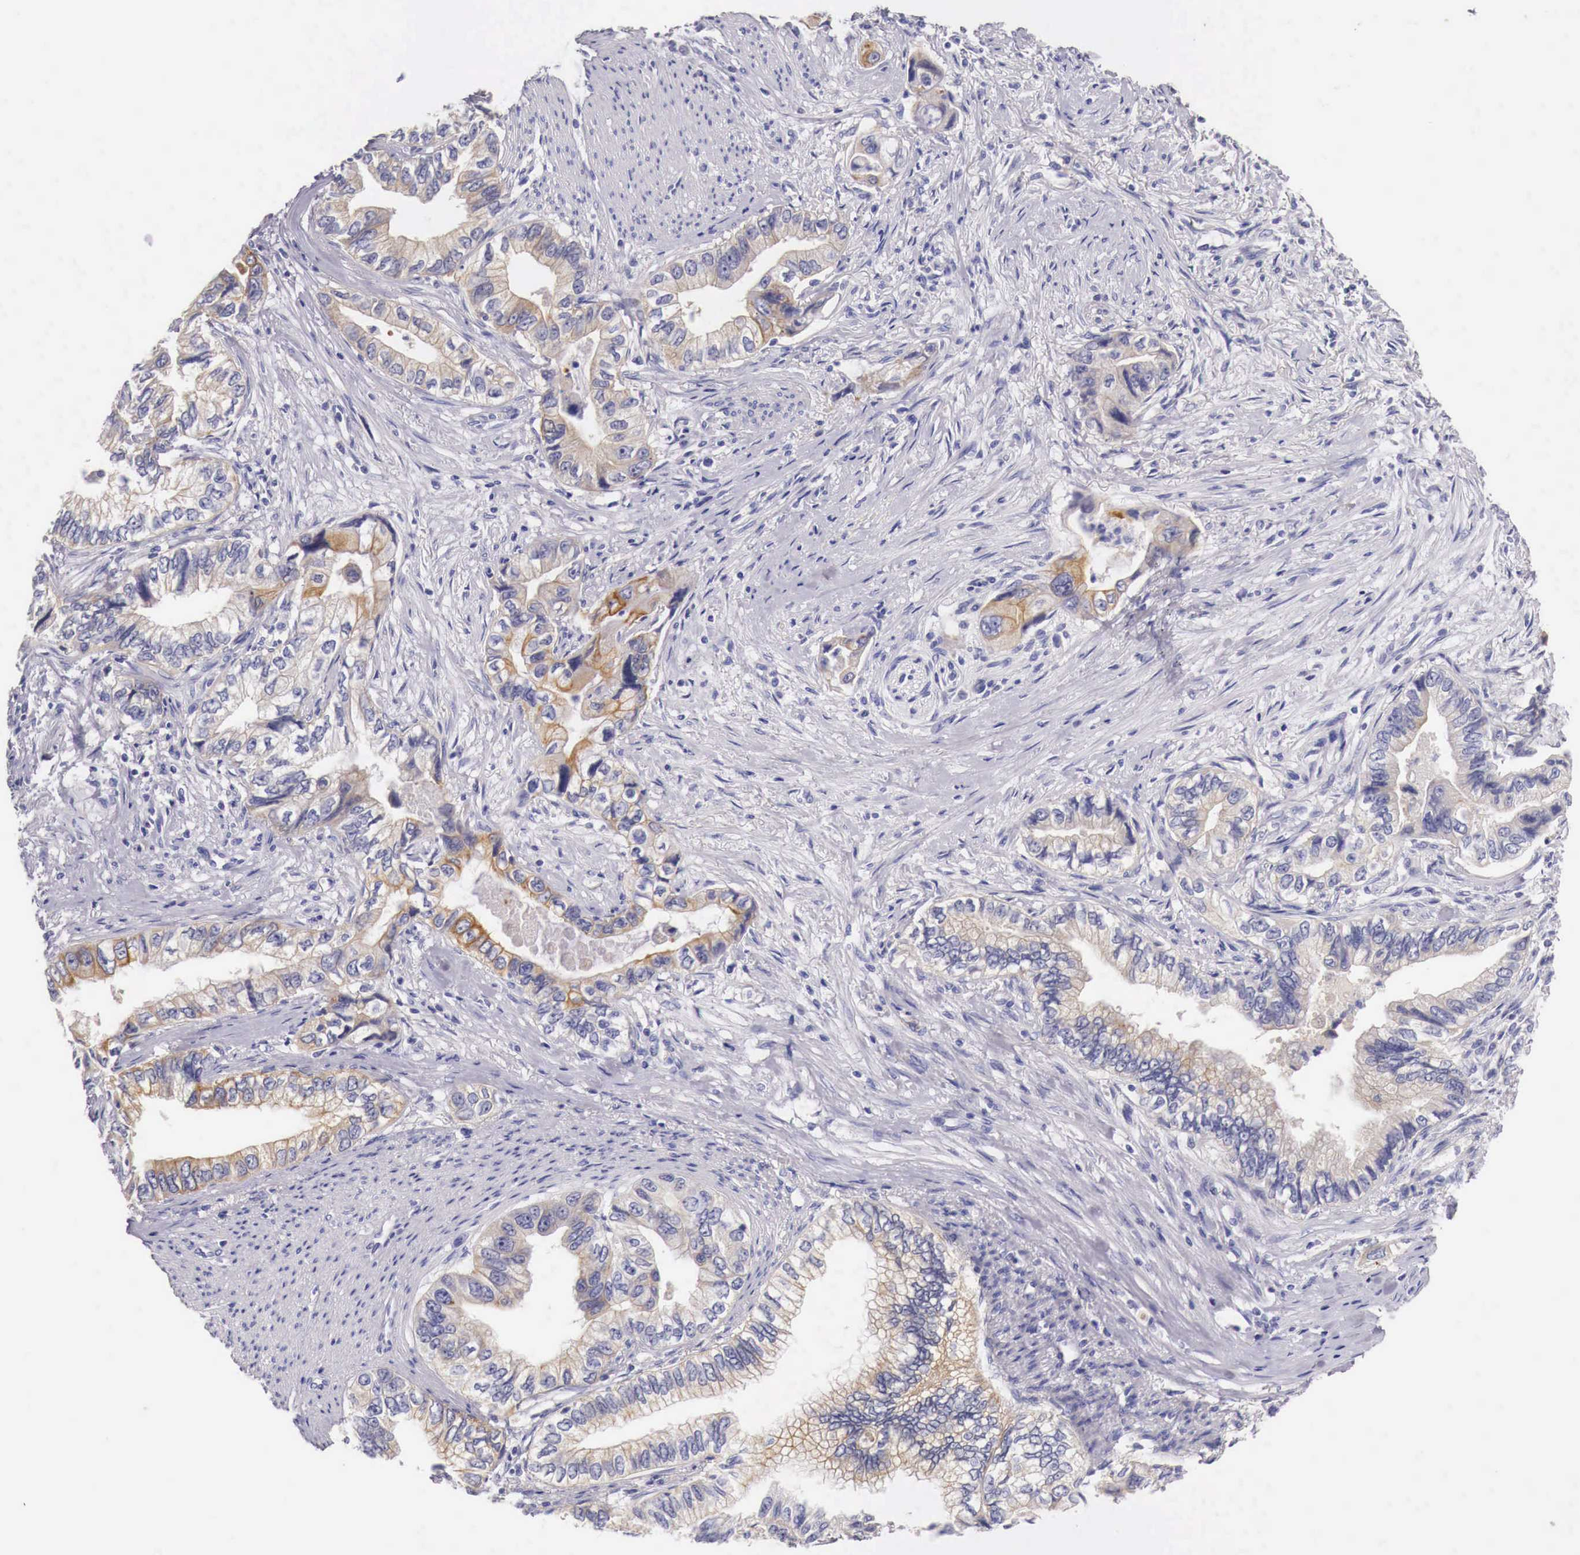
{"staining": {"intensity": "weak", "quantity": "25%-75%", "location": "cytoplasmic/membranous"}, "tissue": "pancreatic cancer", "cell_type": "Tumor cells", "image_type": "cancer", "snomed": [{"axis": "morphology", "description": "Adenocarcinoma, NOS"}, {"axis": "topography", "description": "Pancreas"}, {"axis": "topography", "description": "Stomach, upper"}], "caption": "IHC (DAB (3,3'-diaminobenzidine)) staining of human pancreatic cancer (adenocarcinoma) demonstrates weak cytoplasmic/membranous protein staining in about 25%-75% of tumor cells. Nuclei are stained in blue.", "gene": "NREP", "patient": {"sex": "male", "age": 77}}